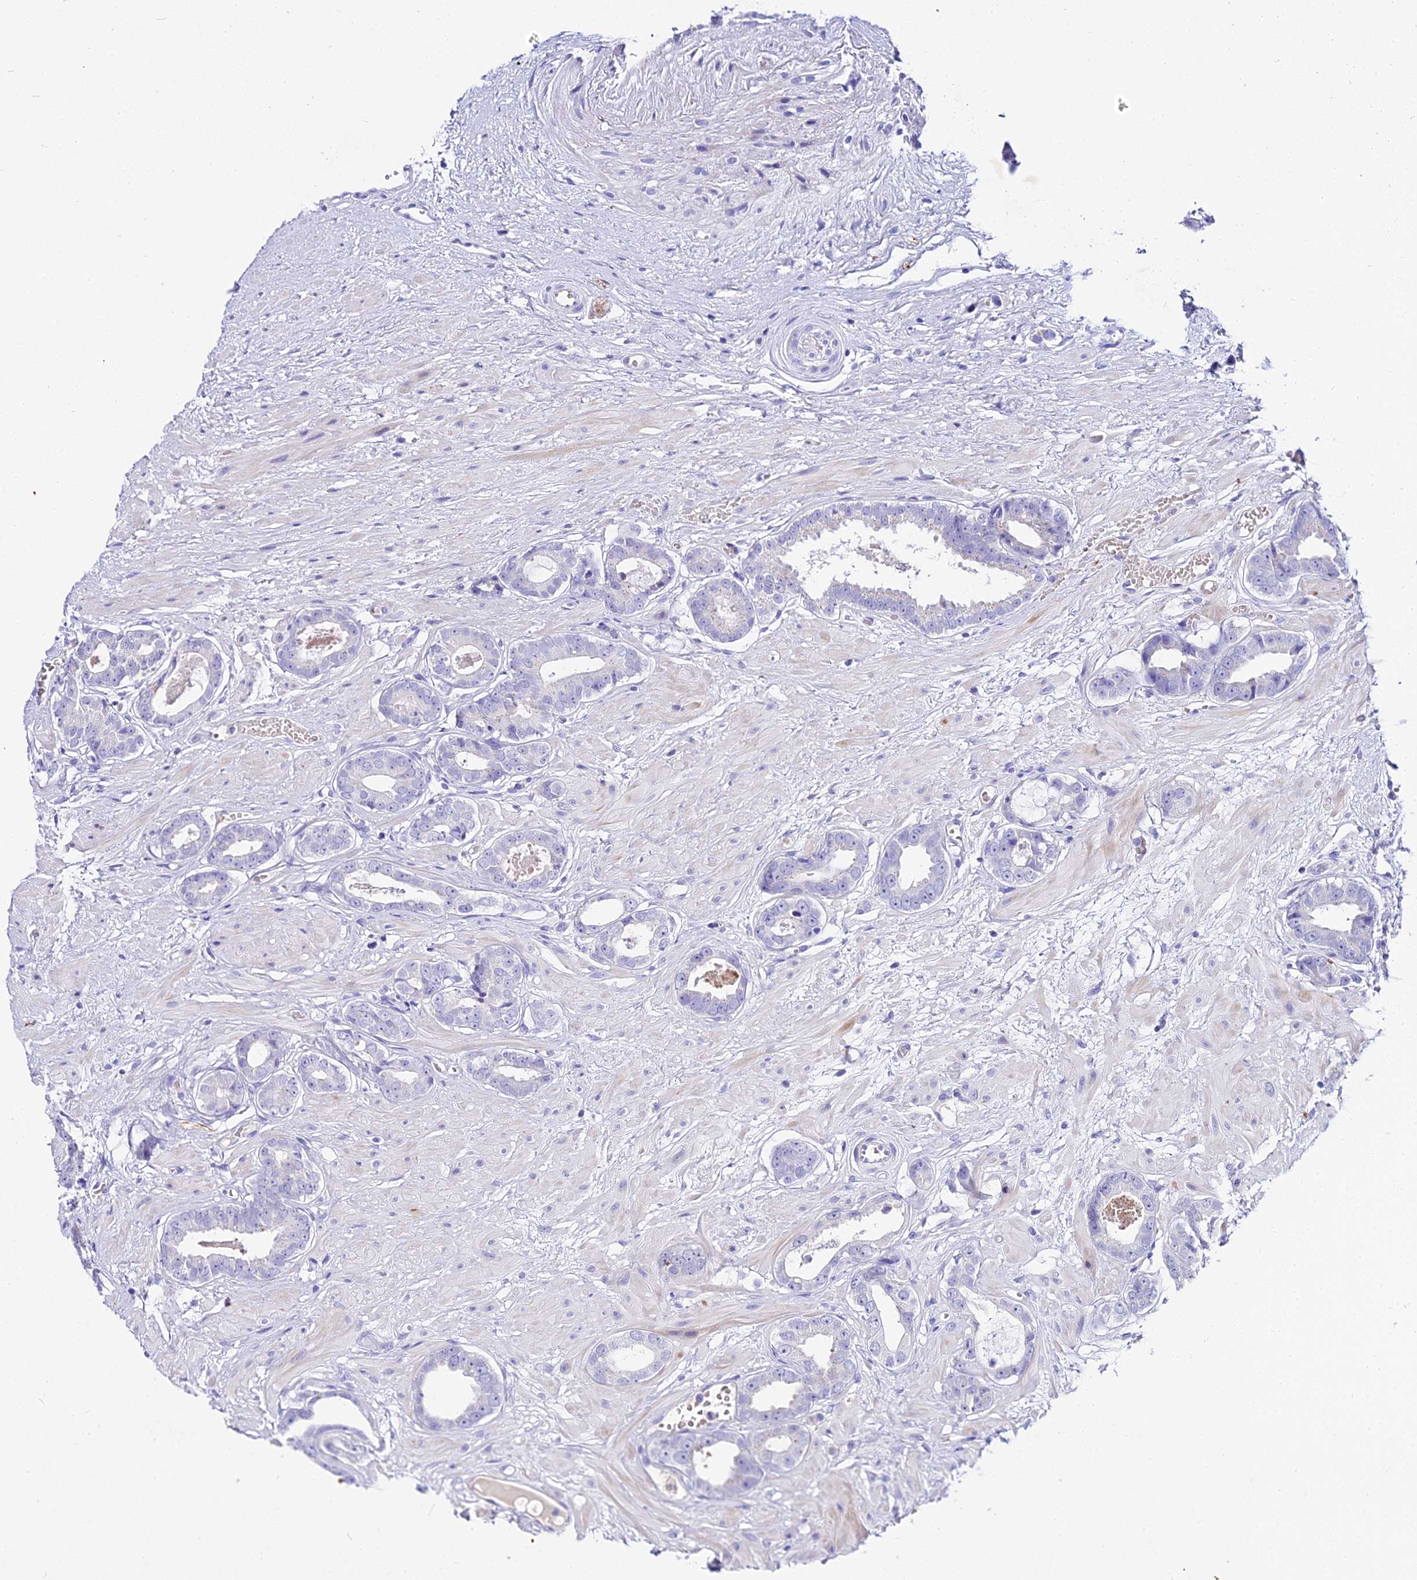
{"staining": {"intensity": "negative", "quantity": "none", "location": "none"}, "tissue": "prostate cancer", "cell_type": "Tumor cells", "image_type": "cancer", "snomed": [{"axis": "morphology", "description": "Adenocarcinoma, Low grade"}, {"axis": "topography", "description": "Prostate"}], "caption": "Human prostate cancer (low-grade adenocarcinoma) stained for a protein using IHC displays no staining in tumor cells.", "gene": "DEFB106A", "patient": {"sex": "male", "age": 64}}